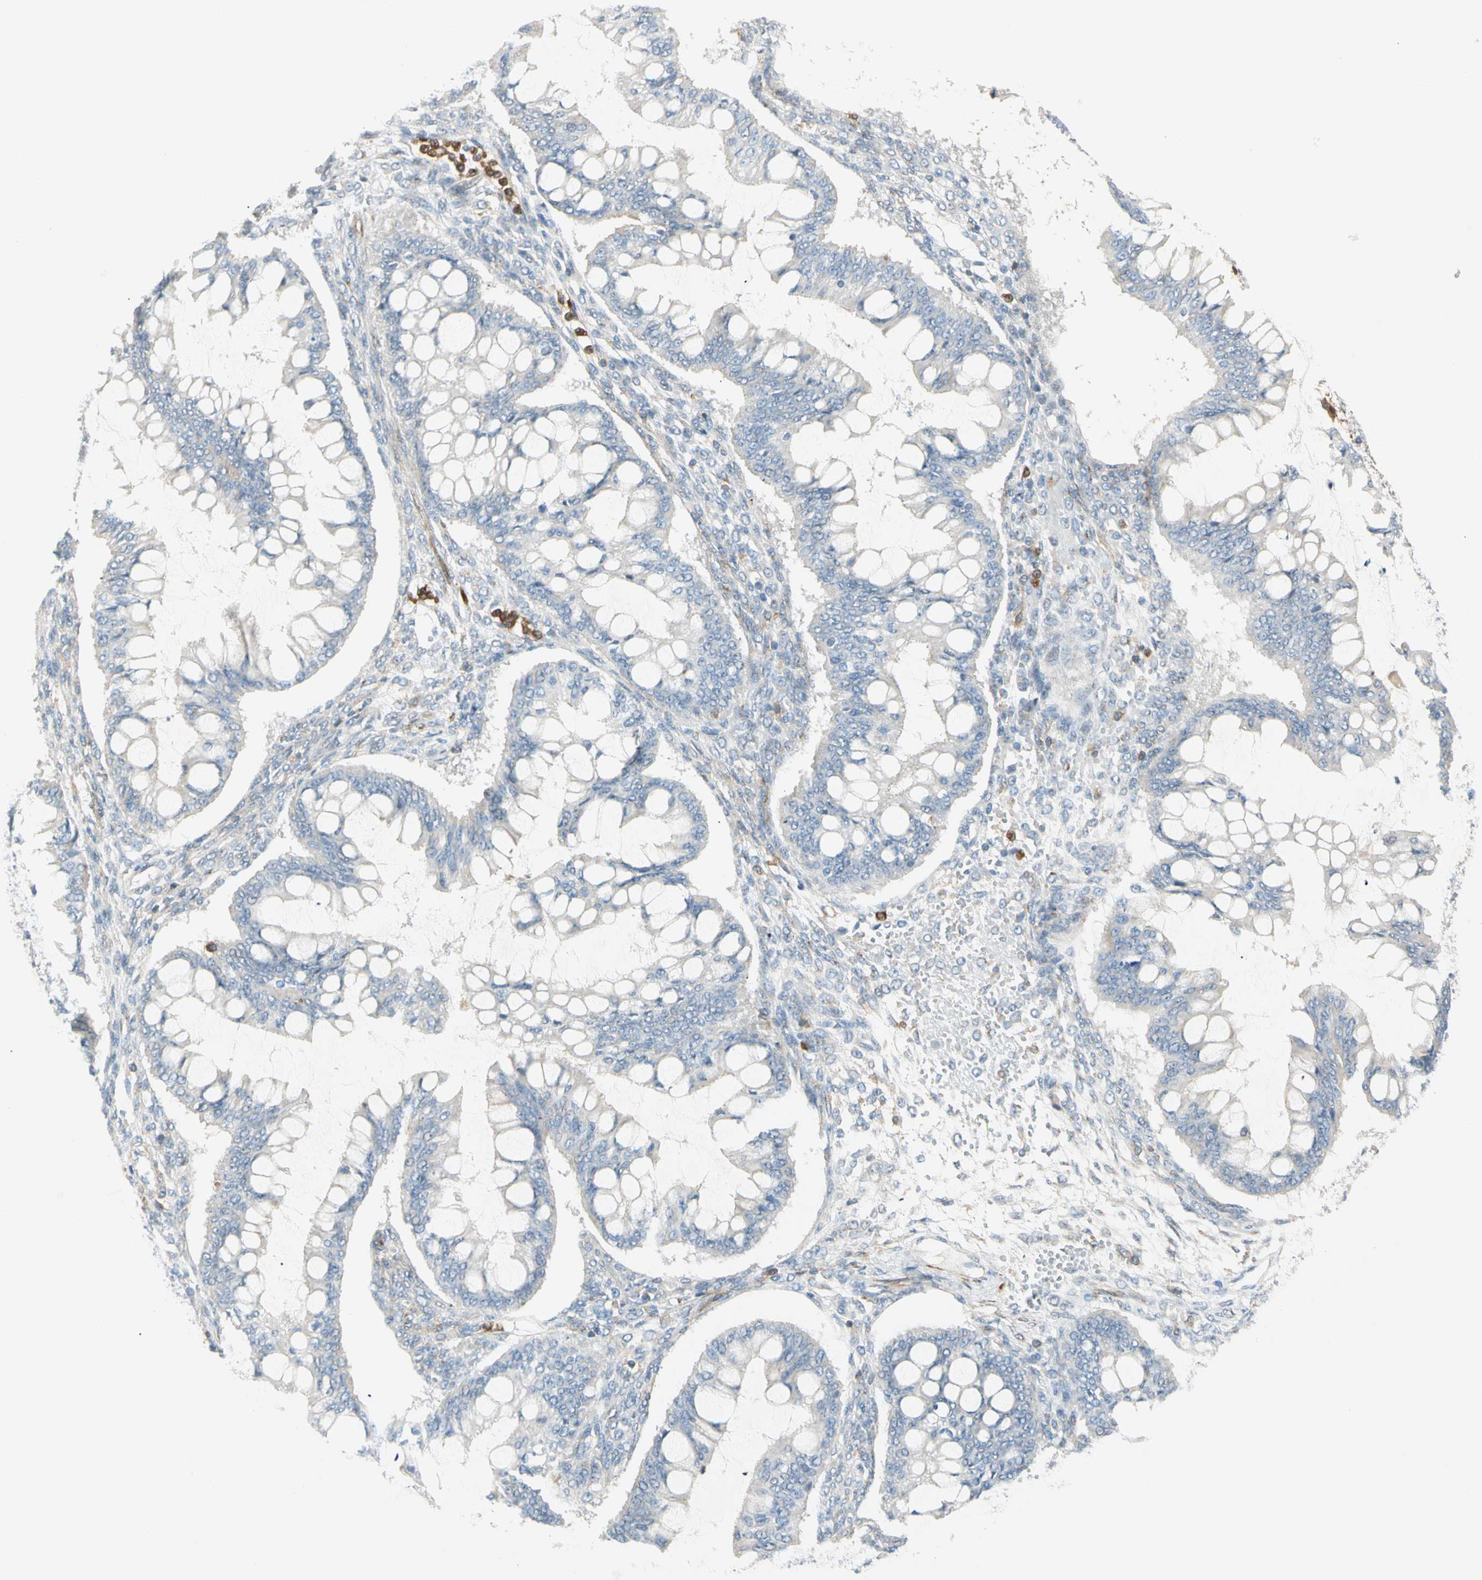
{"staining": {"intensity": "negative", "quantity": "none", "location": "none"}, "tissue": "ovarian cancer", "cell_type": "Tumor cells", "image_type": "cancer", "snomed": [{"axis": "morphology", "description": "Cystadenocarcinoma, mucinous, NOS"}, {"axis": "topography", "description": "Ovary"}], "caption": "Tumor cells are negative for protein expression in human ovarian cancer. (Brightfield microscopy of DAB (3,3'-diaminobenzidine) immunohistochemistry (IHC) at high magnification).", "gene": "FMNL1", "patient": {"sex": "female", "age": 73}}